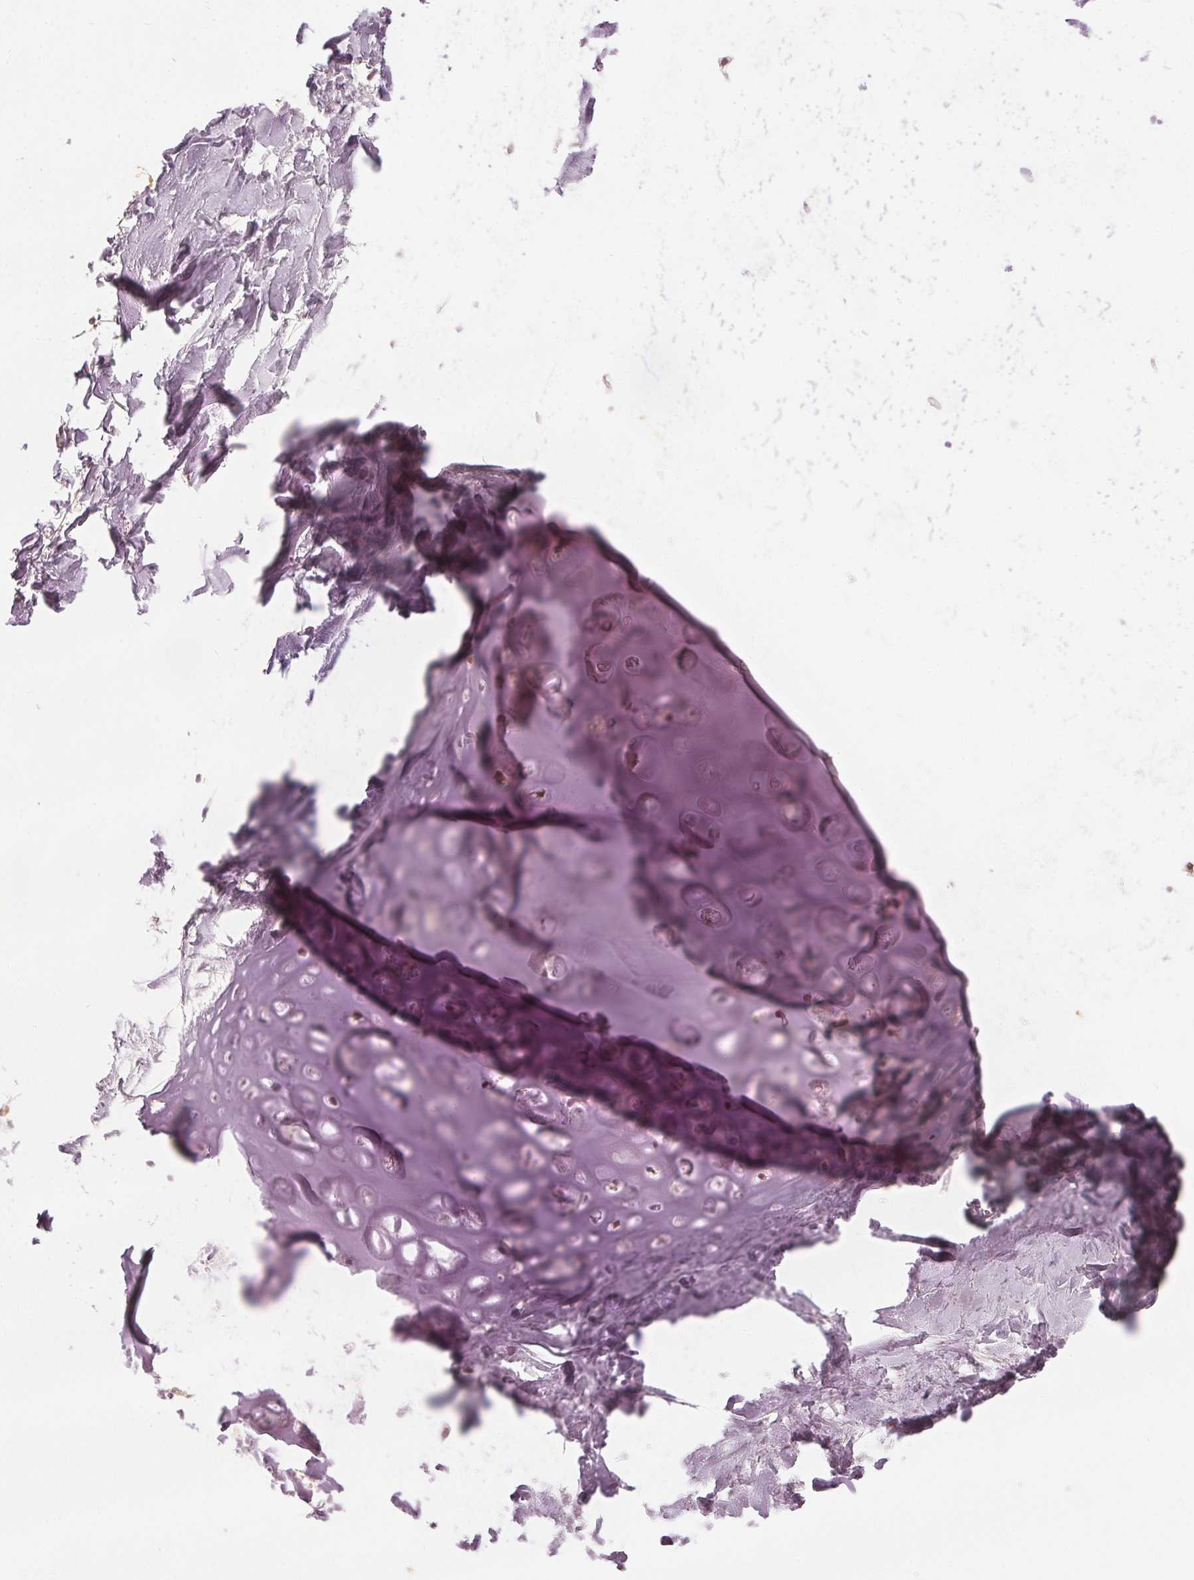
{"staining": {"intensity": "negative", "quantity": "none", "location": "none"}, "tissue": "adipose tissue", "cell_type": "Adipocytes", "image_type": "normal", "snomed": [{"axis": "morphology", "description": "Normal tissue, NOS"}, {"axis": "topography", "description": "Cartilage tissue"}, {"axis": "topography", "description": "Bronchus"}], "caption": "This is an immunohistochemistry micrograph of unremarkable adipose tissue. There is no staining in adipocytes.", "gene": "ENSG00000267001", "patient": {"sex": "female", "age": 79}}